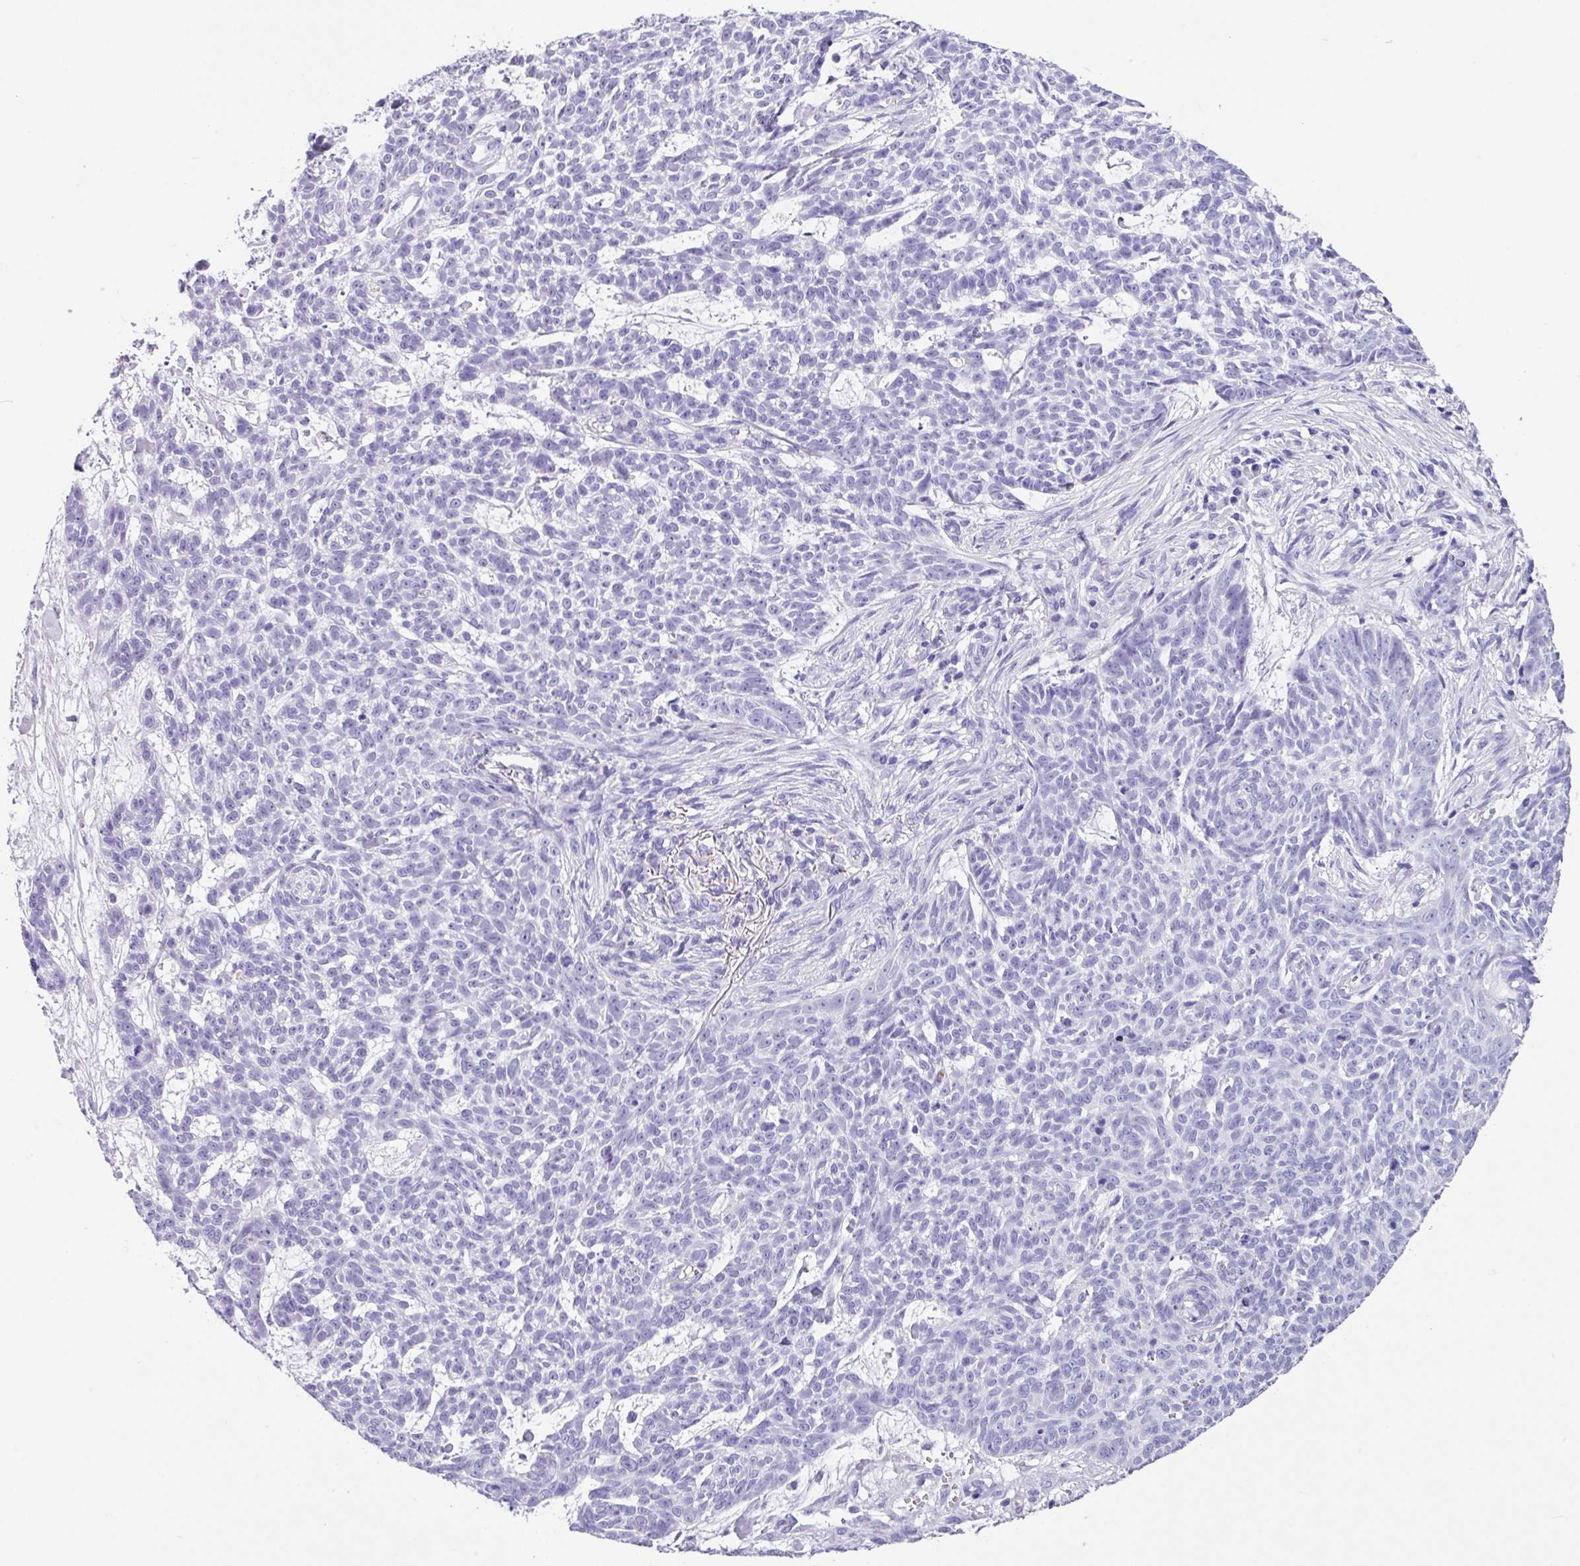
{"staining": {"intensity": "negative", "quantity": "none", "location": "none"}, "tissue": "skin cancer", "cell_type": "Tumor cells", "image_type": "cancer", "snomed": [{"axis": "morphology", "description": "Basal cell carcinoma"}, {"axis": "topography", "description": "Skin"}], "caption": "High power microscopy photomicrograph of an IHC histopathology image of skin cancer, revealing no significant expression in tumor cells. (Immunohistochemistry (ihc), brightfield microscopy, high magnification).", "gene": "ZG16", "patient": {"sex": "female", "age": 93}}